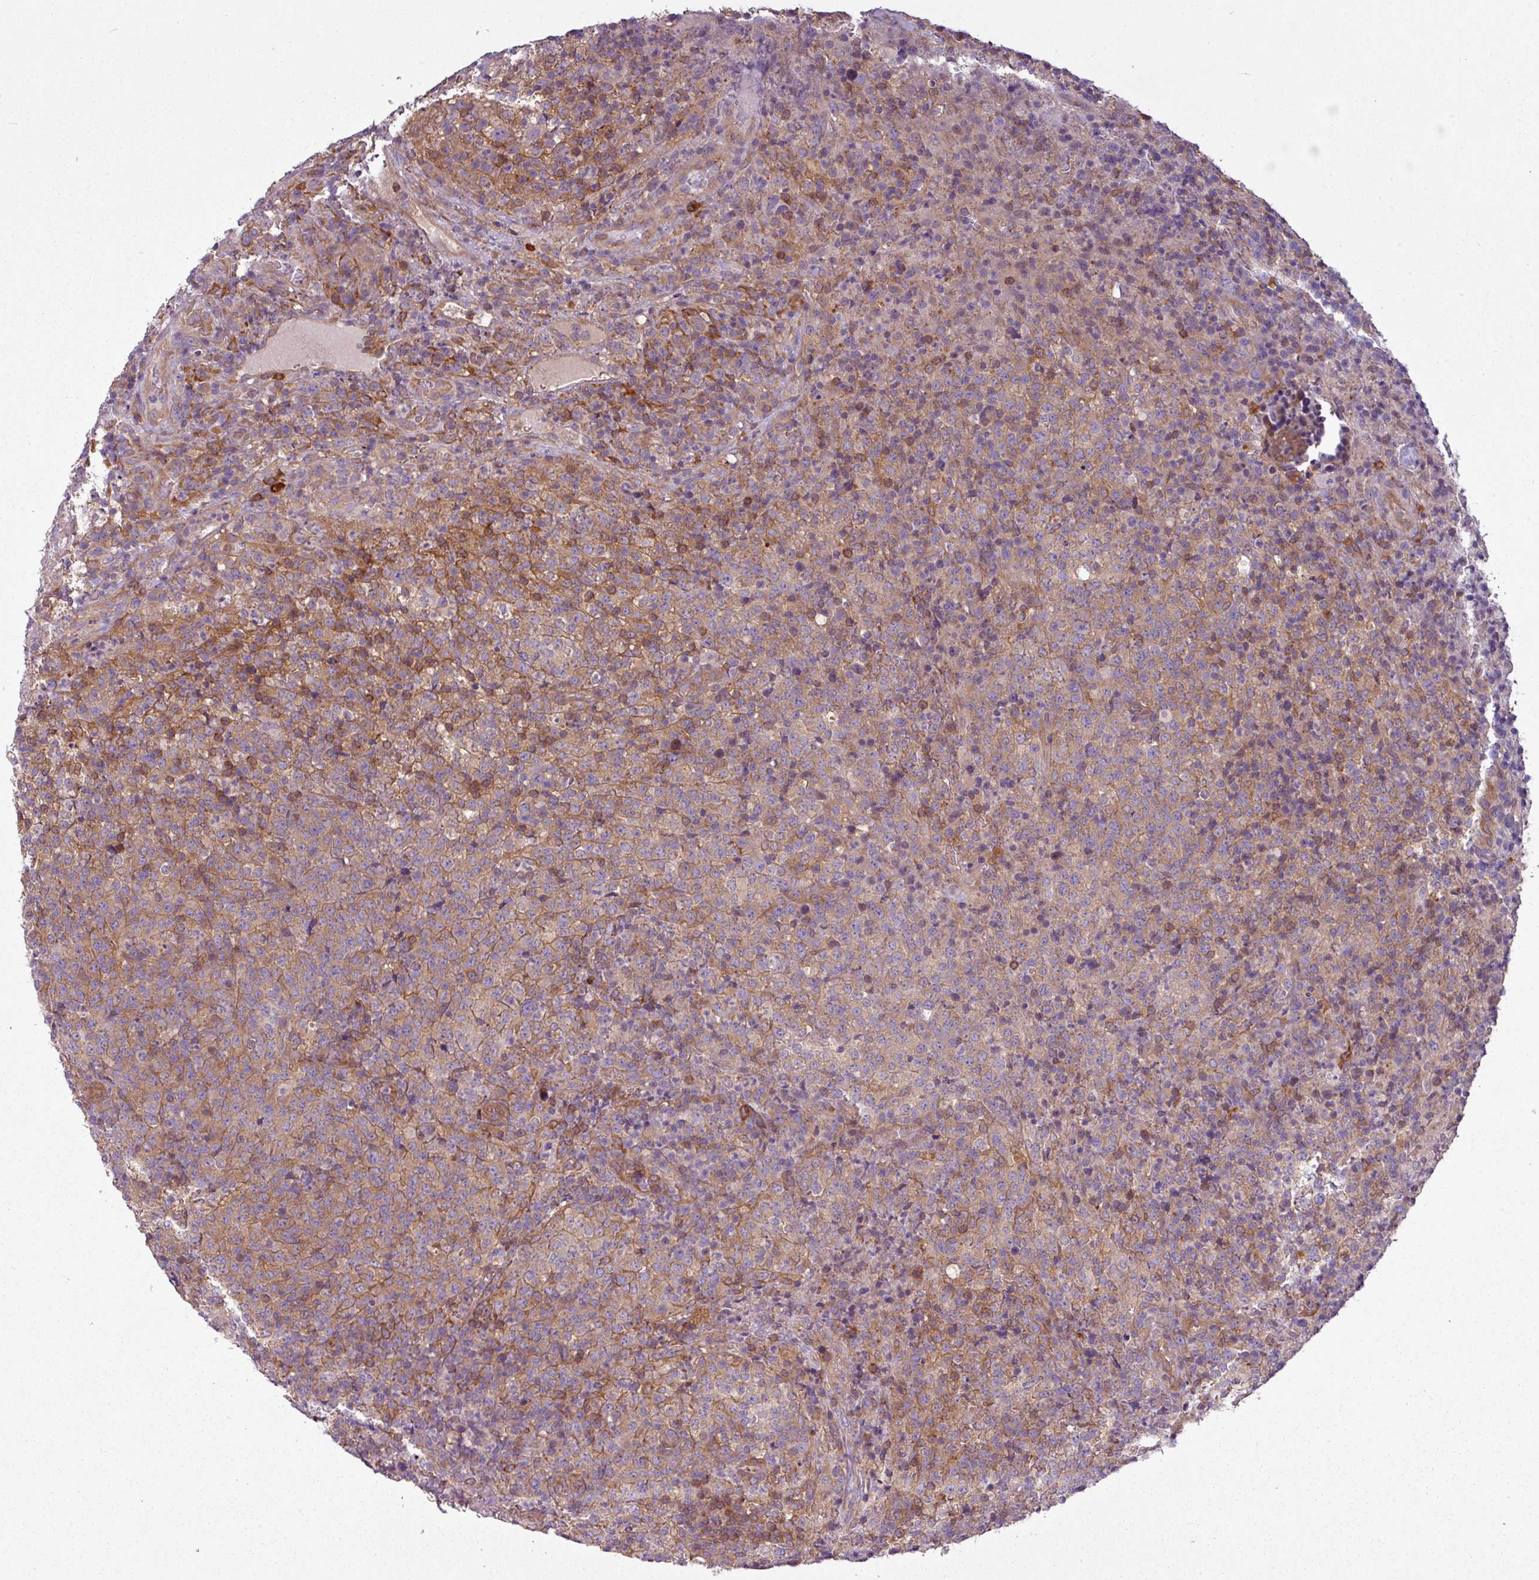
{"staining": {"intensity": "moderate", "quantity": ">75%", "location": "cytoplasmic/membranous"}, "tissue": "lymphoma", "cell_type": "Tumor cells", "image_type": "cancer", "snomed": [{"axis": "morphology", "description": "Malignant lymphoma, non-Hodgkin's type, High grade"}, {"axis": "topography", "description": "Lymph node"}], "caption": "A histopathology image of human lymphoma stained for a protein exhibits moderate cytoplasmic/membranous brown staining in tumor cells.", "gene": "CAMK2B", "patient": {"sex": "male", "age": 54}}